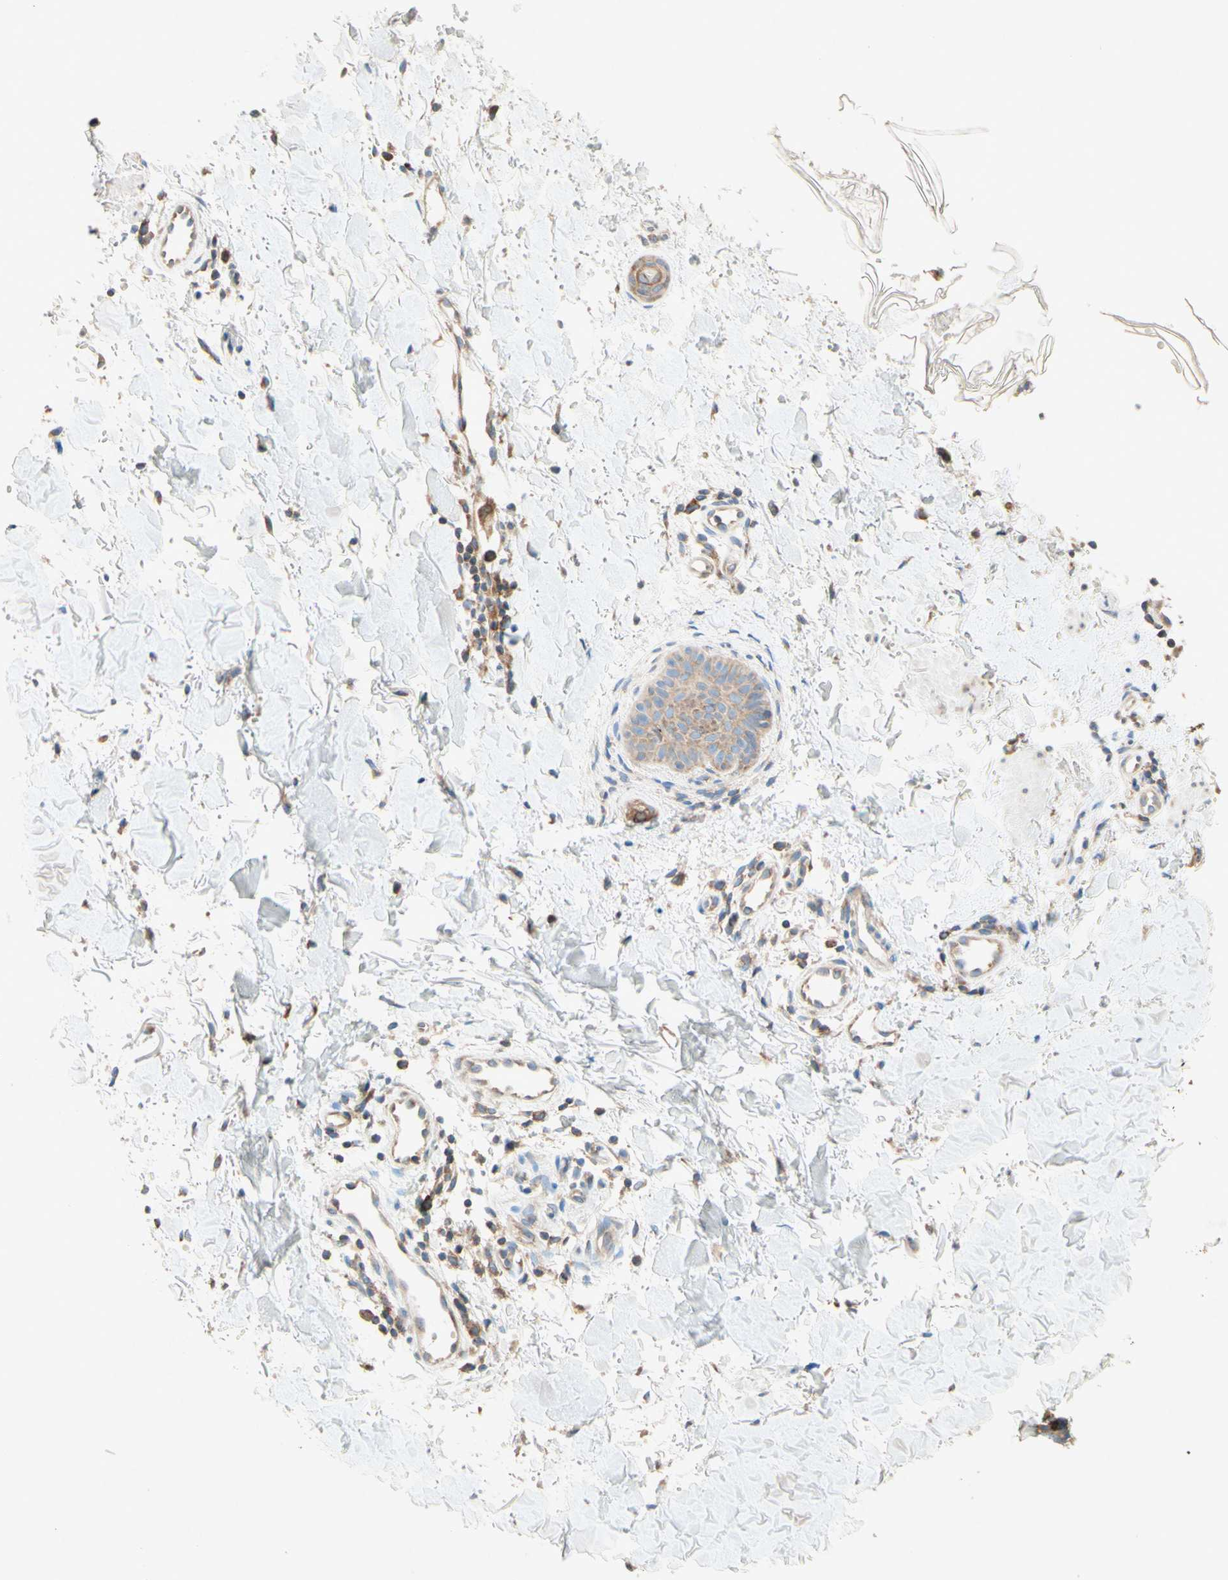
{"staining": {"intensity": "moderate", "quantity": ">75%", "location": "cytoplasmic/membranous"}, "tissue": "skin cancer", "cell_type": "Tumor cells", "image_type": "cancer", "snomed": [{"axis": "morphology", "description": "Normal tissue, NOS"}, {"axis": "morphology", "description": "Basal cell carcinoma"}, {"axis": "topography", "description": "Skin"}], "caption": "This histopathology image displays skin basal cell carcinoma stained with immunohistochemistry (IHC) to label a protein in brown. The cytoplasmic/membranous of tumor cells show moderate positivity for the protein. Nuclei are counter-stained blue.", "gene": "PABPC1", "patient": {"sex": "female", "age": 56}}